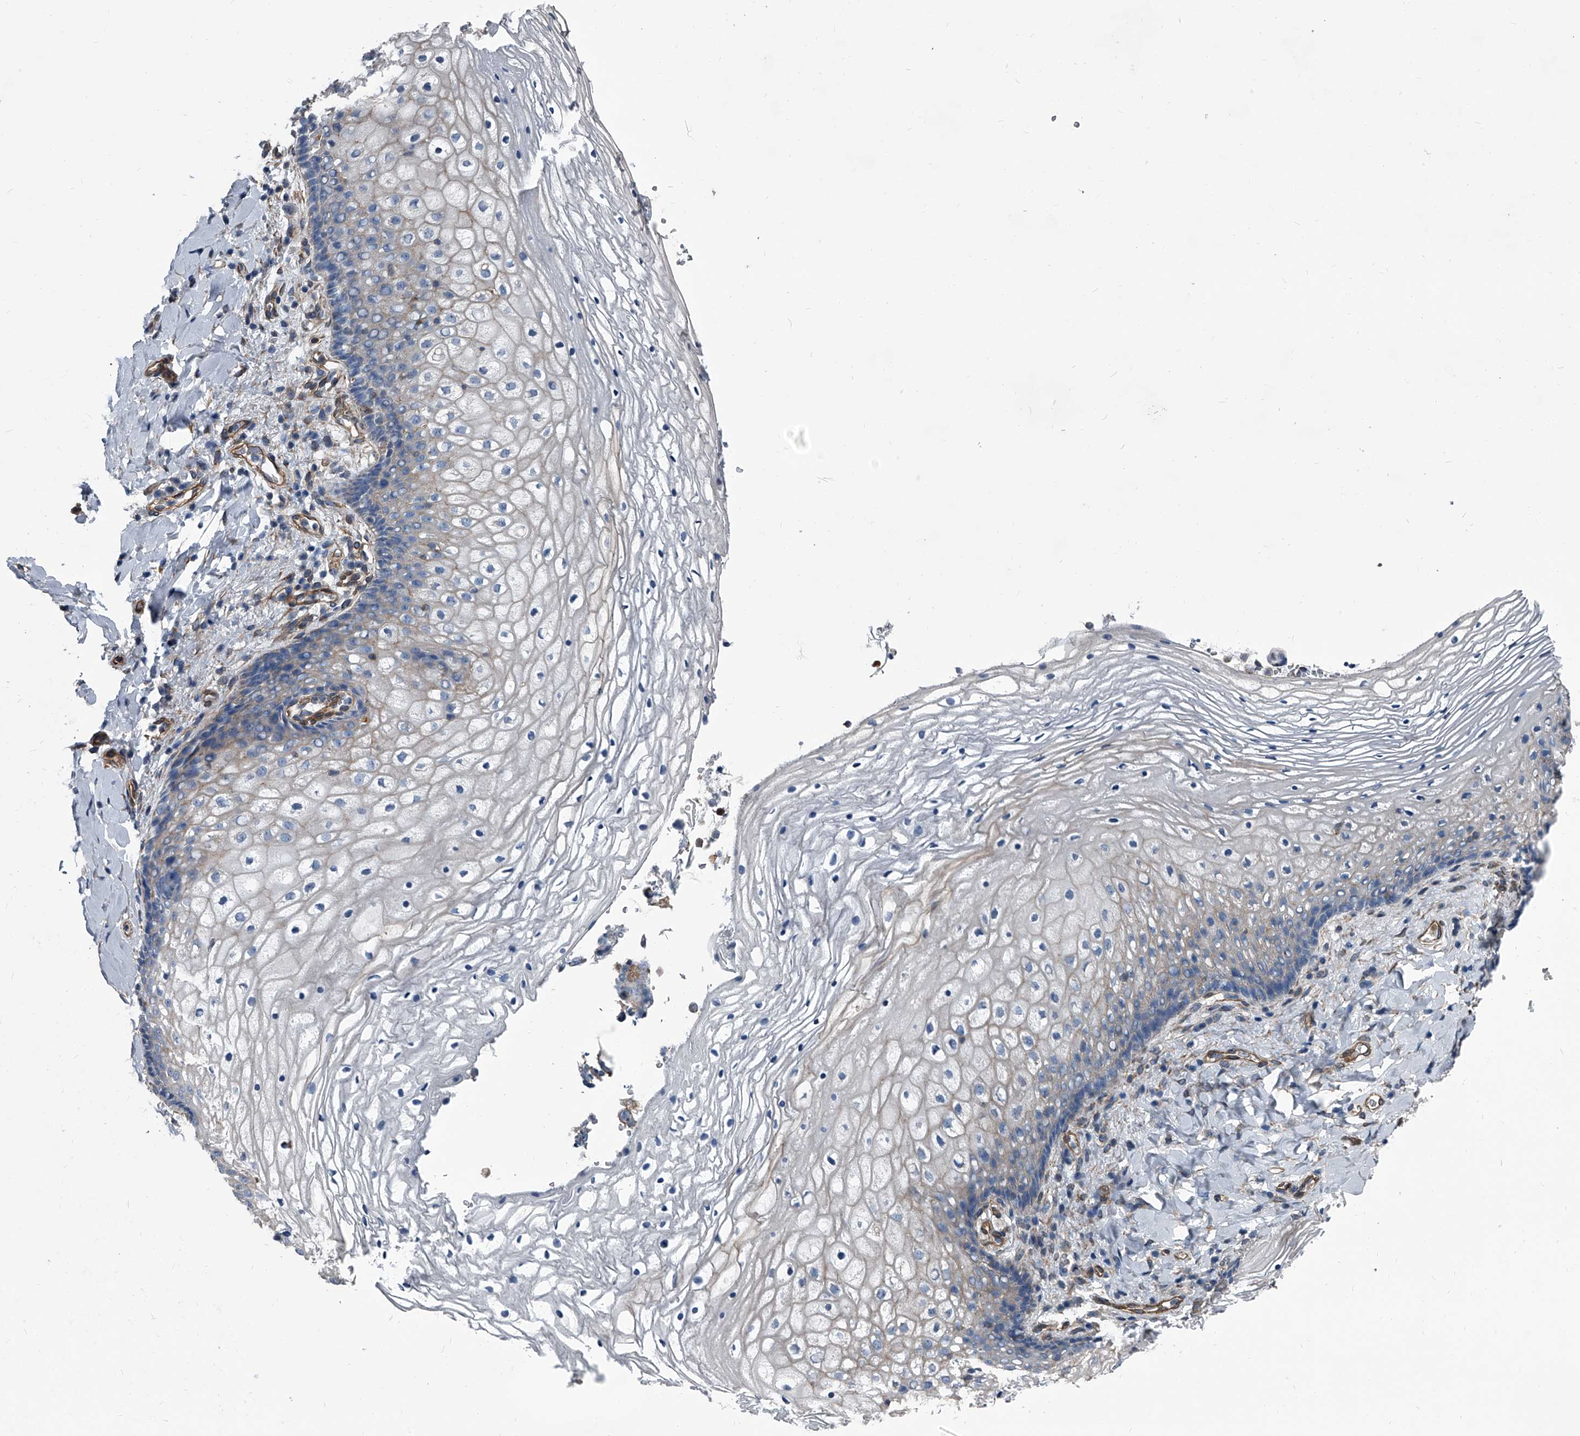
{"staining": {"intensity": "negative", "quantity": "none", "location": "none"}, "tissue": "vagina", "cell_type": "Squamous epithelial cells", "image_type": "normal", "snomed": [{"axis": "morphology", "description": "Normal tissue, NOS"}, {"axis": "topography", "description": "Vagina"}], "caption": "This is a micrograph of IHC staining of unremarkable vagina, which shows no expression in squamous epithelial cells.", "gene": "PLEC", "patient": {"sex": "female", "age": 60}}